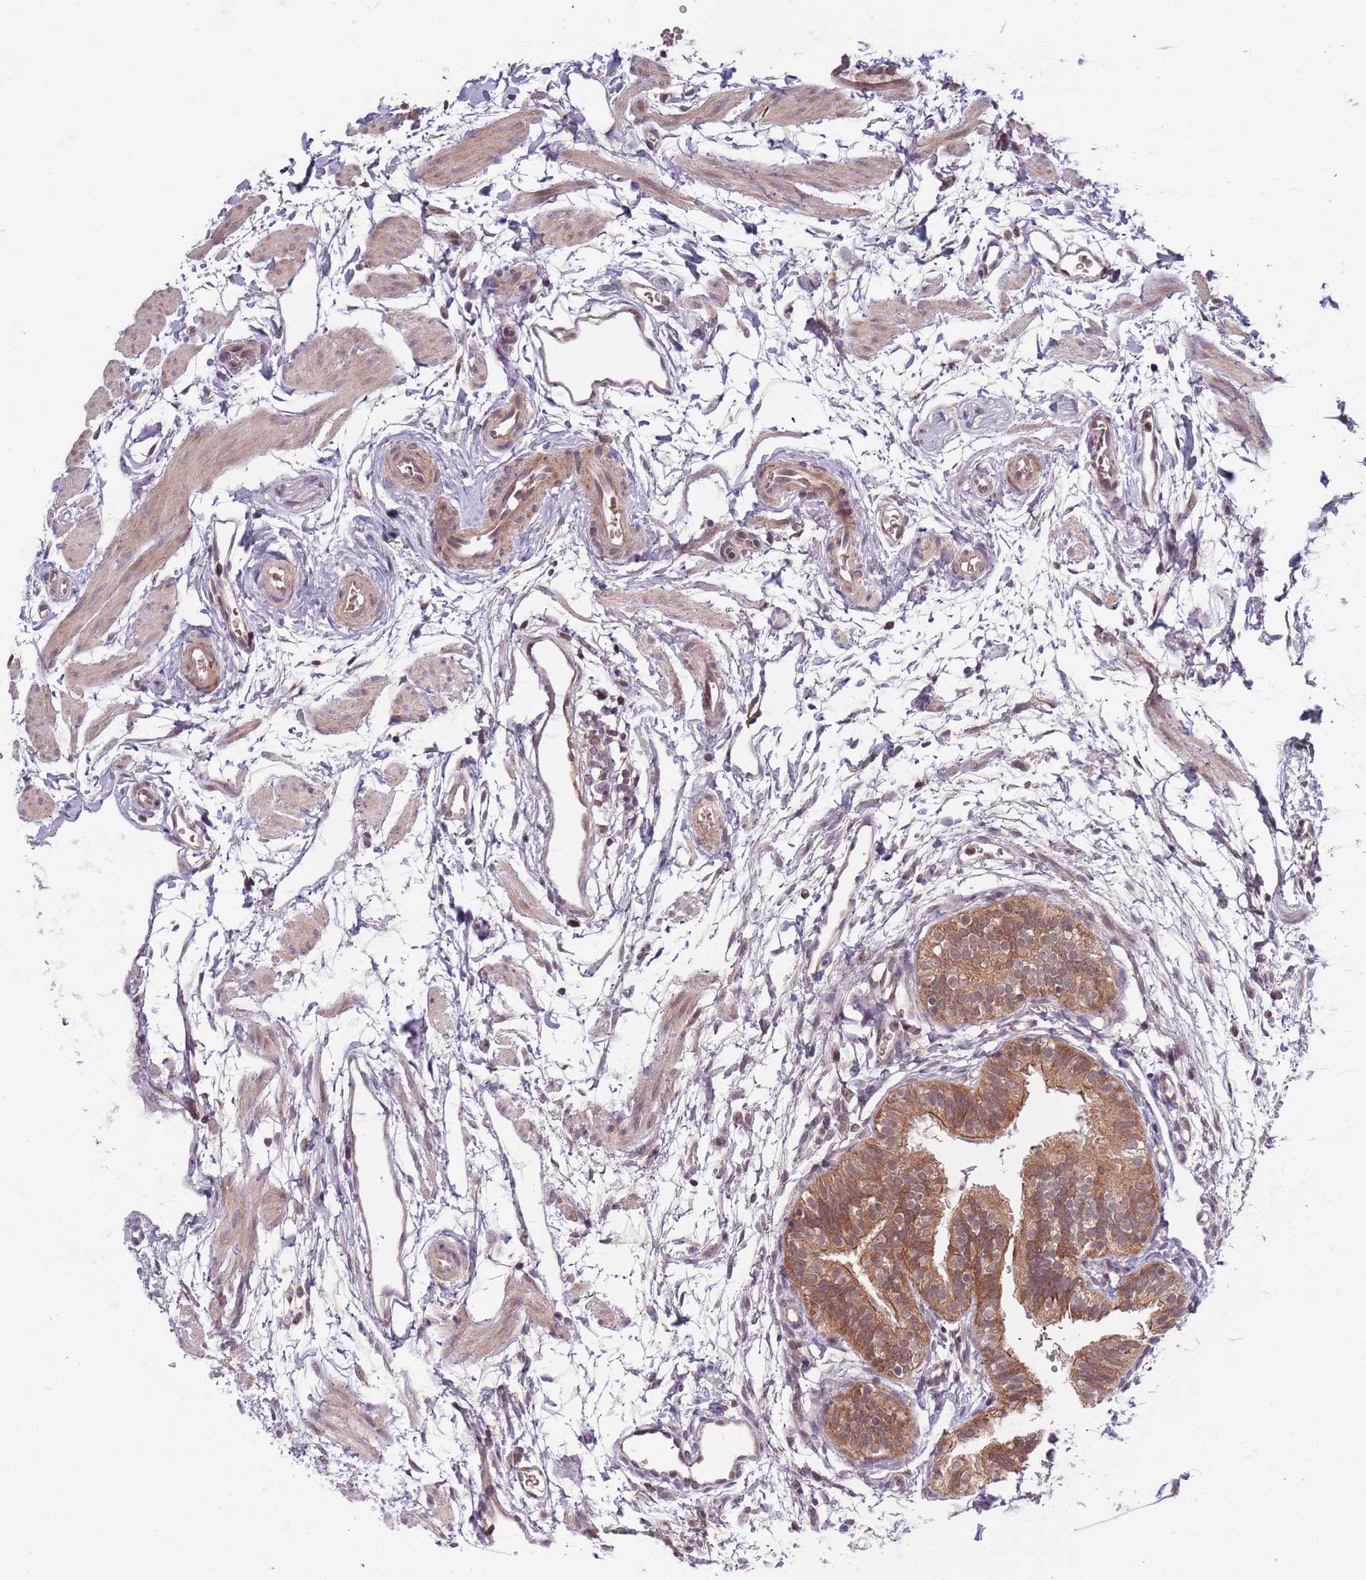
{"staining": {"intensity": "moderate", "quantity": ">75%", "location": "cytoplasmic/membranous"}, "tissue": "fallopian tube", "cell_type": "Glandular cells", "image_type": "normal", "snomed": [{"axis": "morphology", "description": "Normal tissue, NOS"}, {"axis": "topography", "description": "Fallopian tube"}], "caption": "This is a micrograph of immunohistochemistry (IHC) staining of normal fallopian tube, which shows moderate positivity in the cytoplasmic/membranous of glandular cells.", "gene": "RNF181", "patient": {"sex": "female", "age": 35}}